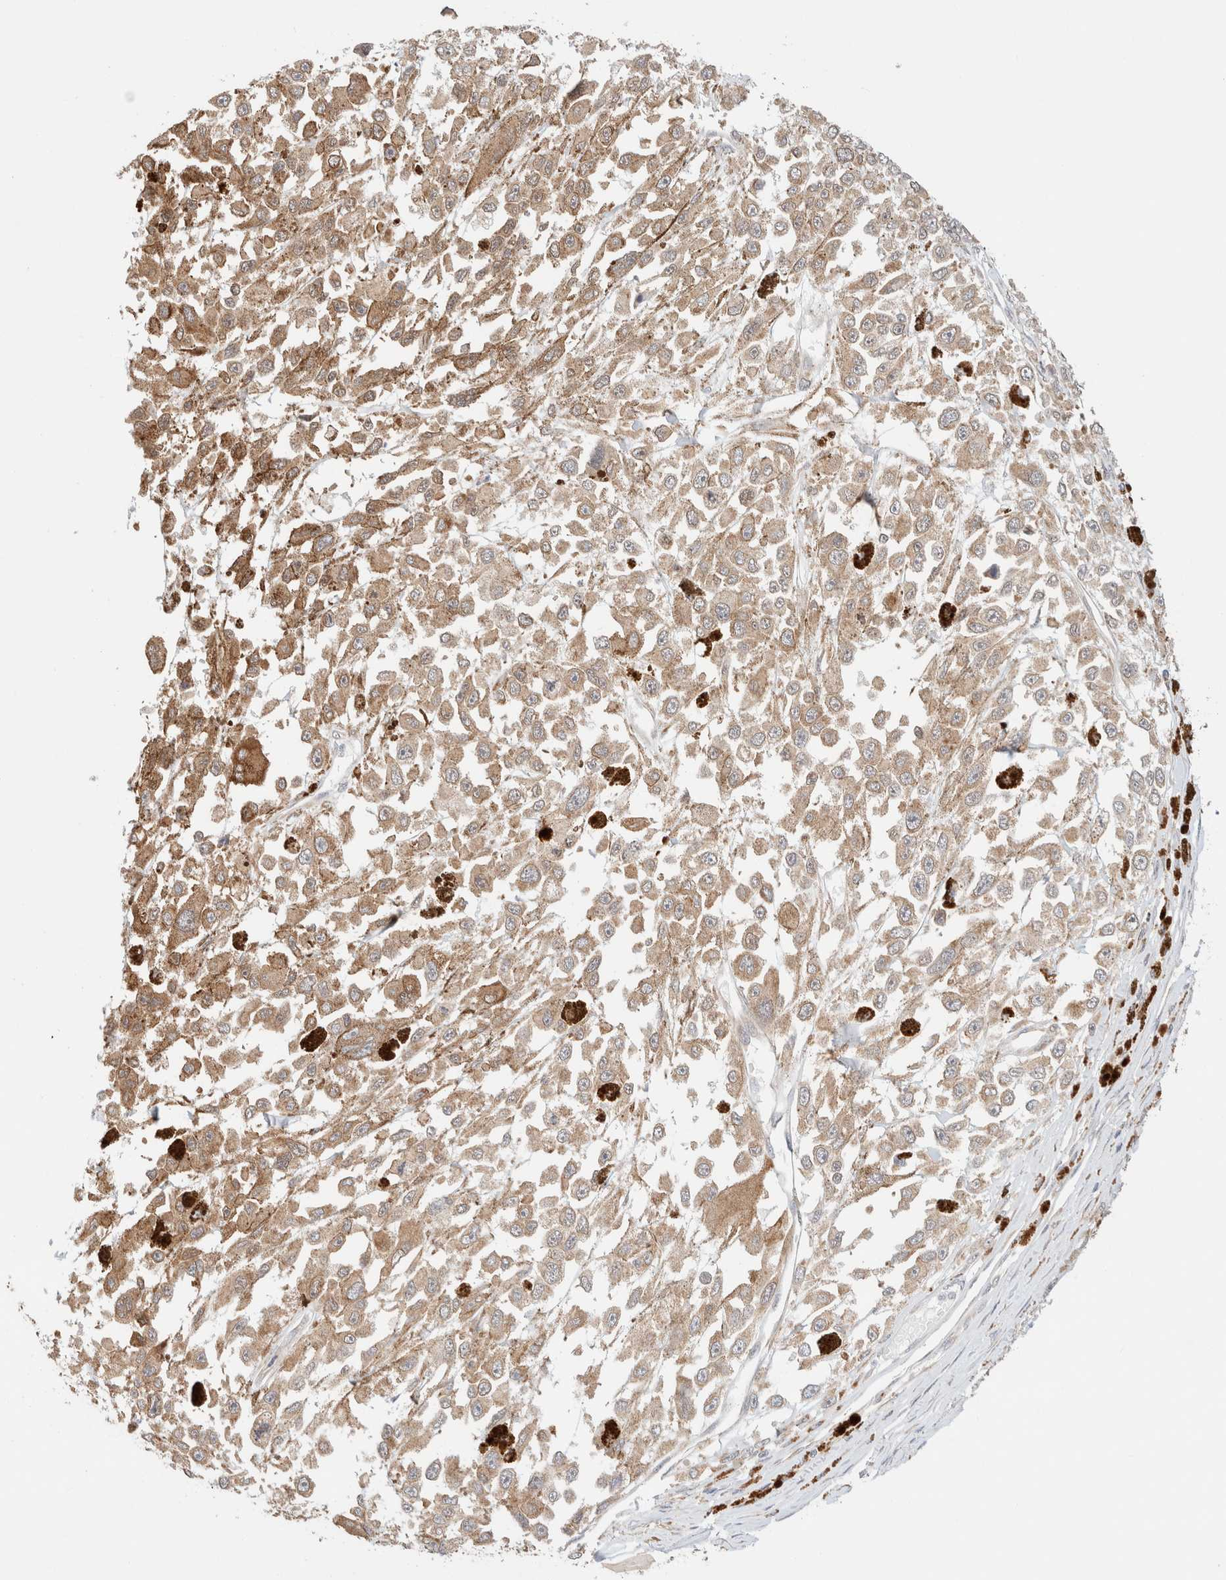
{"staining": {"intensity": "moderate", "quantity": ">75%", "location": "cytoplasmic/membranous"}, "tissue": "melanoma", "cell_type": "Tumor cells", "image_type": "cancer", "snomed": [{"axis": "morphology", "description": "Malignant melanoma, Metastatic site"}, {"axis": "topography", "description": "Lymph node"}], "caption": "Protein analysis of malignant melanoma (metastatic site) tissue displays moderate cytoplasmic/membranous positivity in about >75% of tumor cells.", "gene": "RRP15", "patient": {"sex": "male", "age": 59}}